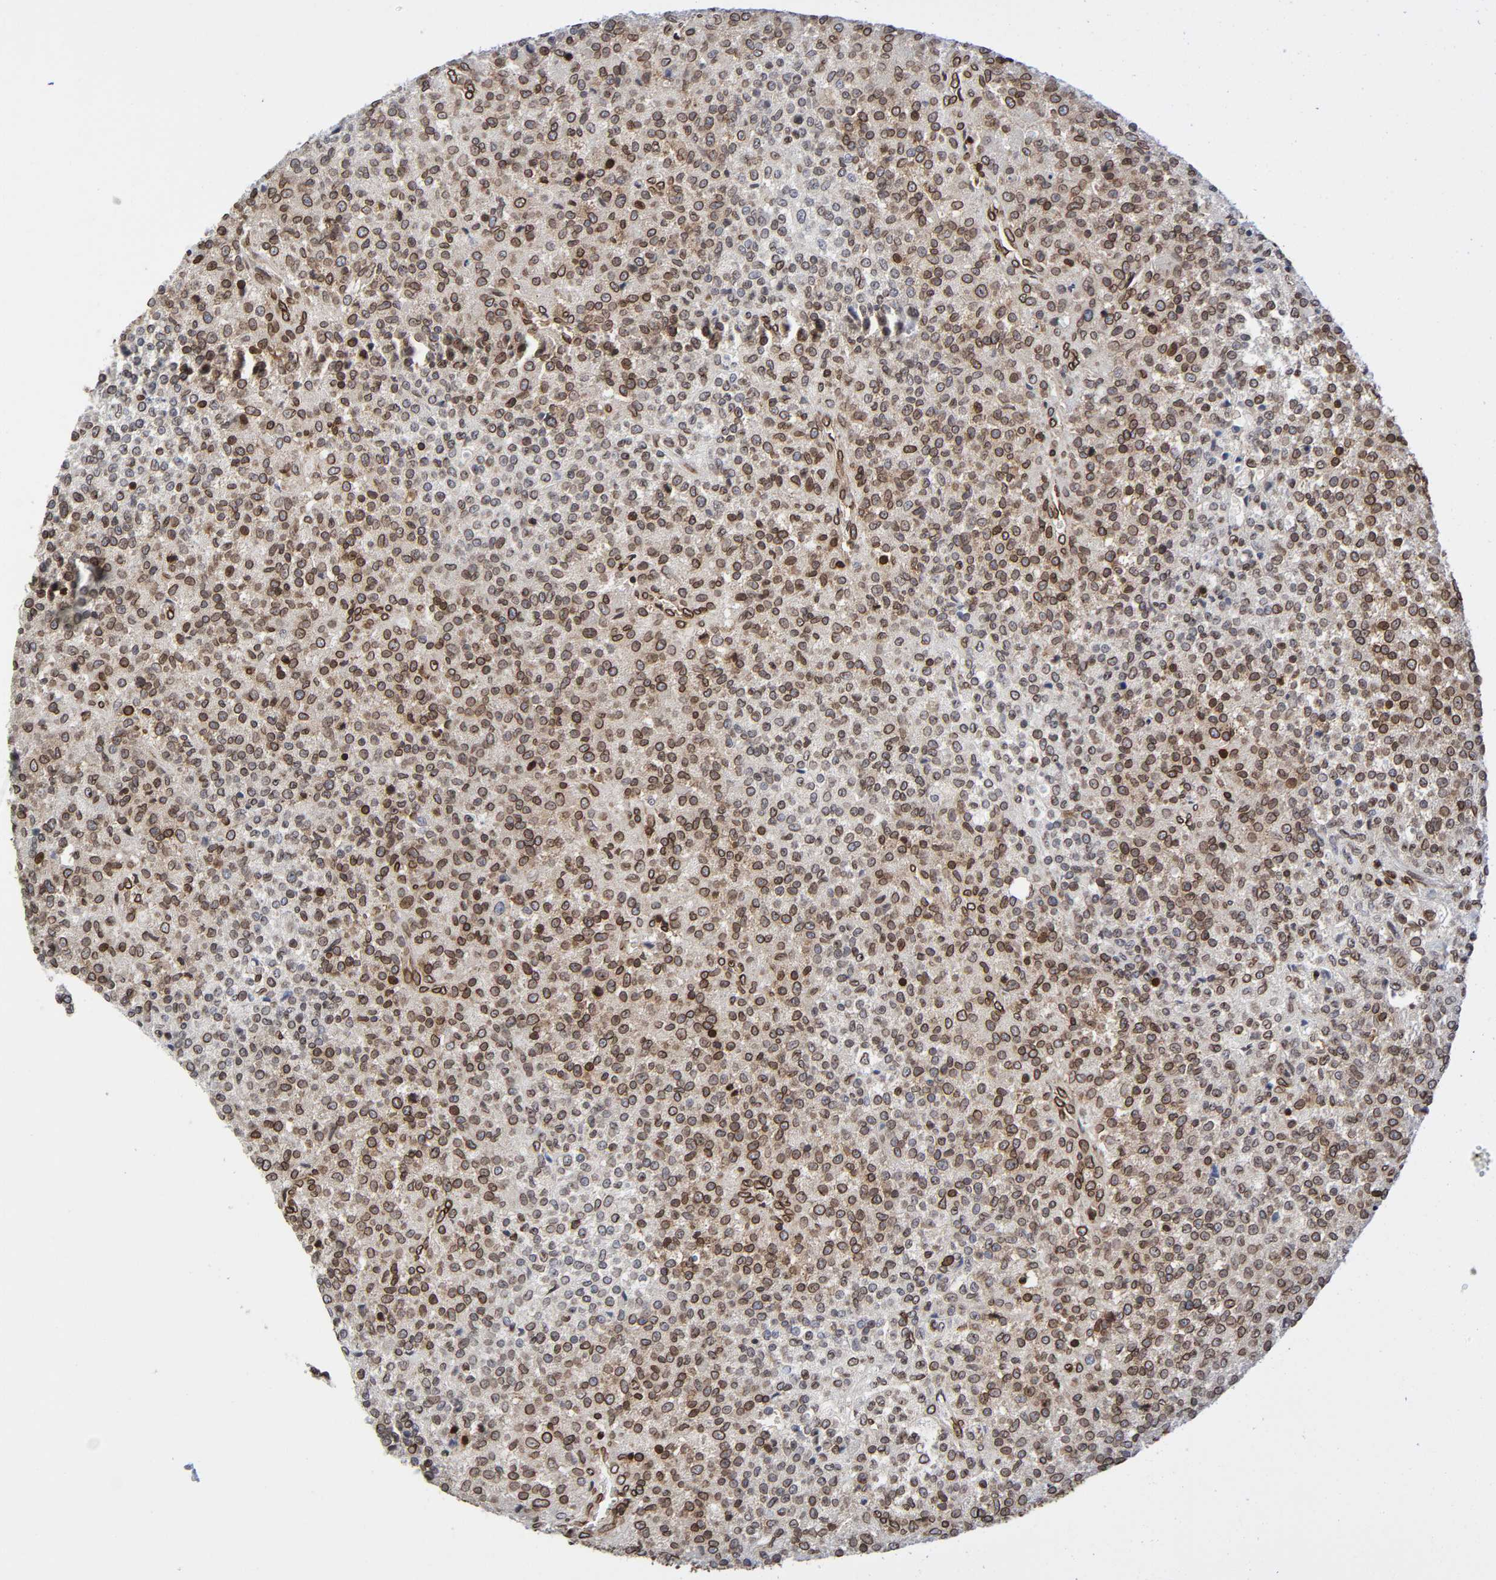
{"staining": {"intensity": "moderate", "quantity": "25%-75%", "location": "cytoplasmic/membranous,nuclear"}, "tissue": "testis cancer", "cell_type": "Tumor cells", "image_type": "cancer", "snomed": [{"axis": "morphology", "description": "Seminoma, NOS"}, {"axis": "topography", "description": "Testis"}], "caption": "Tumor cells display moderate cytoplasmic/membranous and nuclear staining in about 25%-75% of cells in testis seminoma.", "gene": "RANGAP1", "patient": {"sex": "male", "age": 59}}